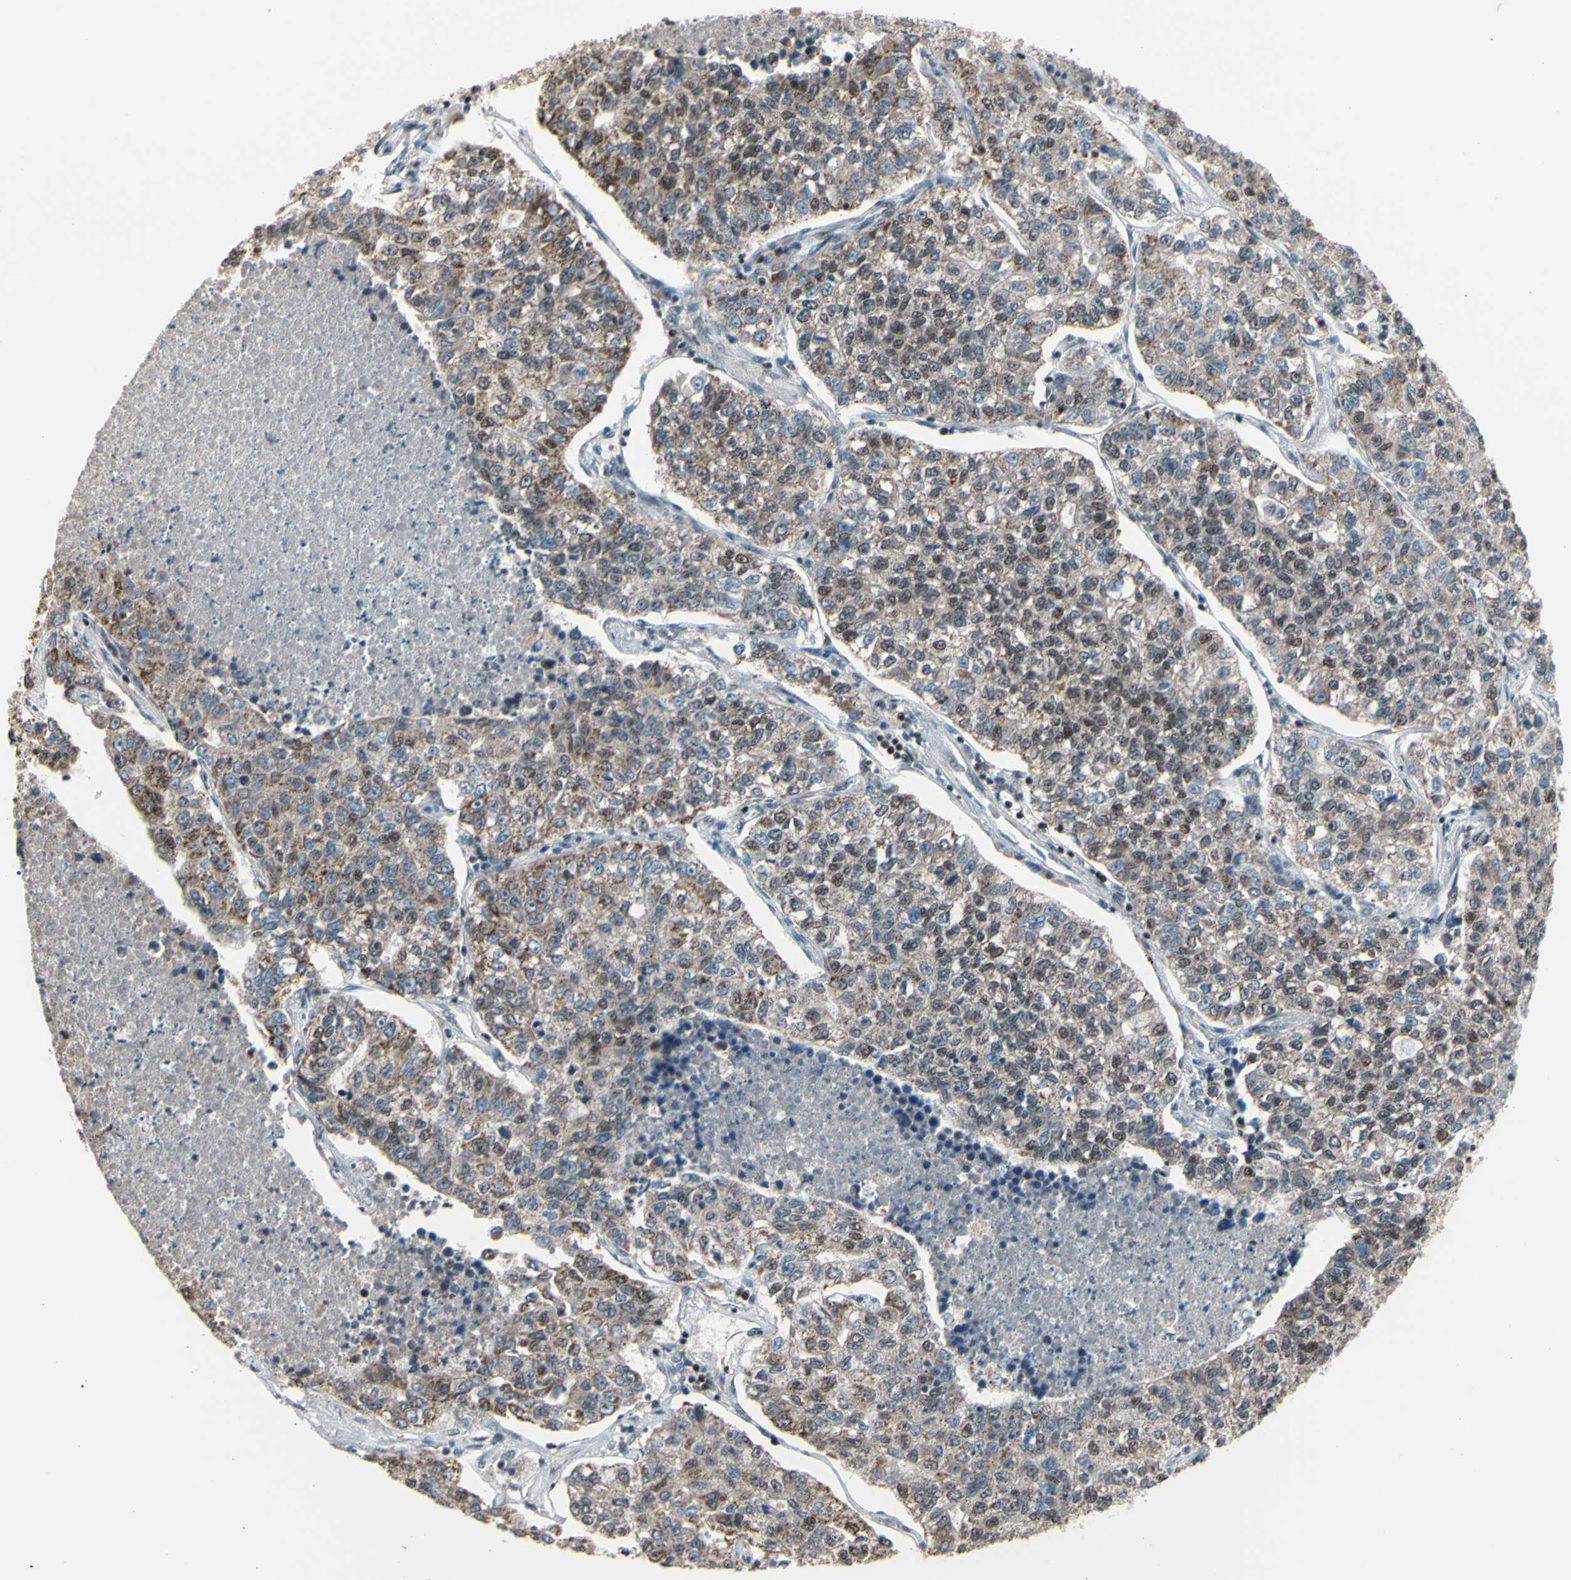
{"staining": {"intensity": "weak", "quantity": ">75%", "location": "cytoplasmic/membranous"}, "tissue": "lung cancer", "cell_type": "Tumor cells", "image_type": "cancer", "snomed": [{"axis": "morphology", "description": "Adenocarcinoma, NOS"}, {"axis": "topography", "description": "Lung"}], "caption": "Protein staining reveals weak cytoplasmic/membranous expression in approximately >75% of tumor cells in adenocarcinoma (lung).", "gene": "SP4", "patient": {"sex": "male", "age": 49}}